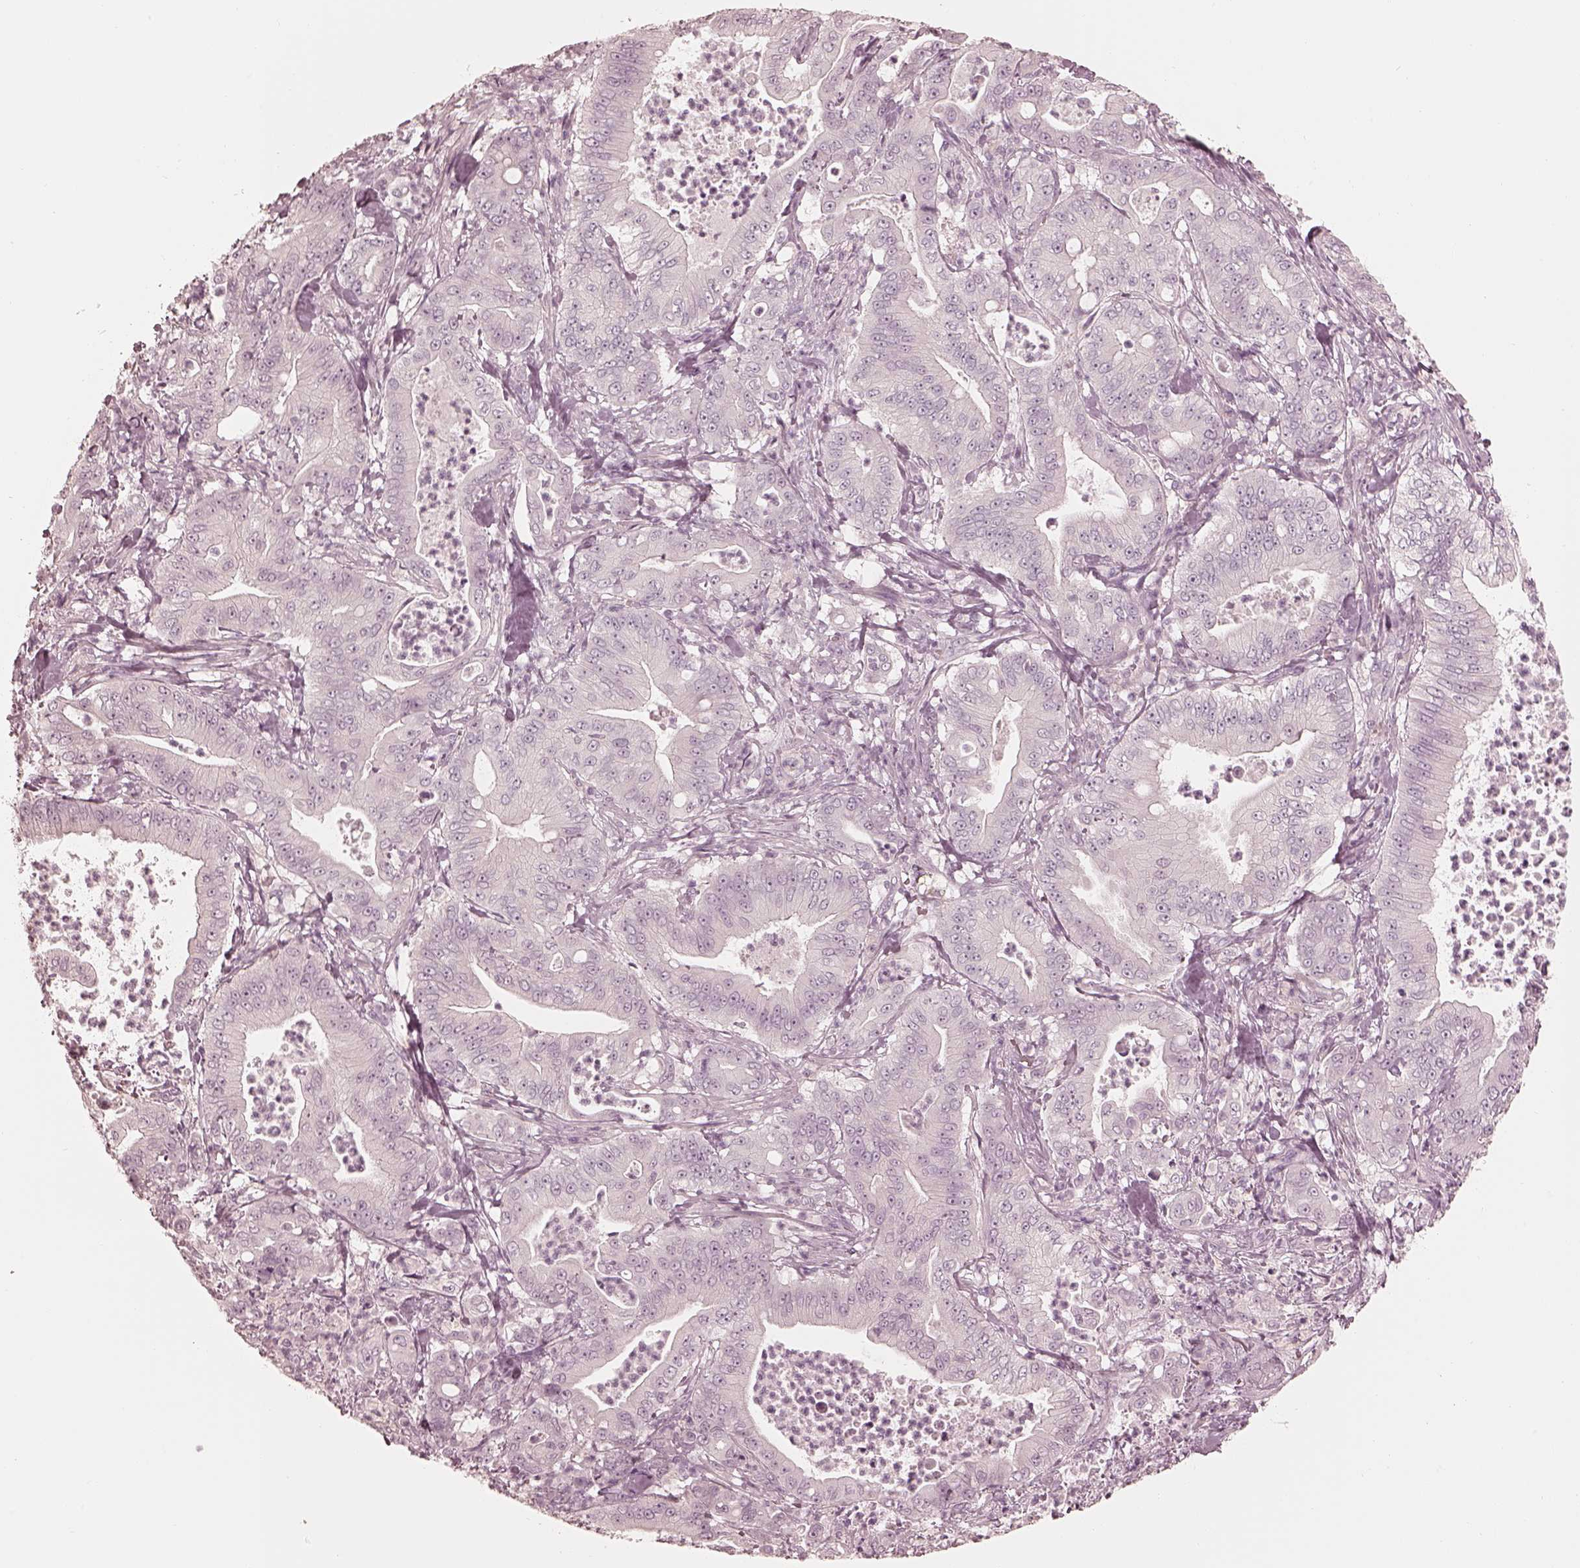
{"staining": {"intensity": "negative", "quantity": "none", "location": "none"}, "tissue": "pancreatic cancer", "cell_type": "Tumor cells", "image_type": "cancer", "snomed": [{"axis": "morphology", "description": "Adenocarcinoma, NOS"}, {"axis": "topography", "description": "Pancreas"}], "caption": "This is an IHC image of adenocarcinoma (pancreatic). There is no staining in tumor cells.", "gene": "CALR3", "patient": {"sex": "male", "age": 71}}